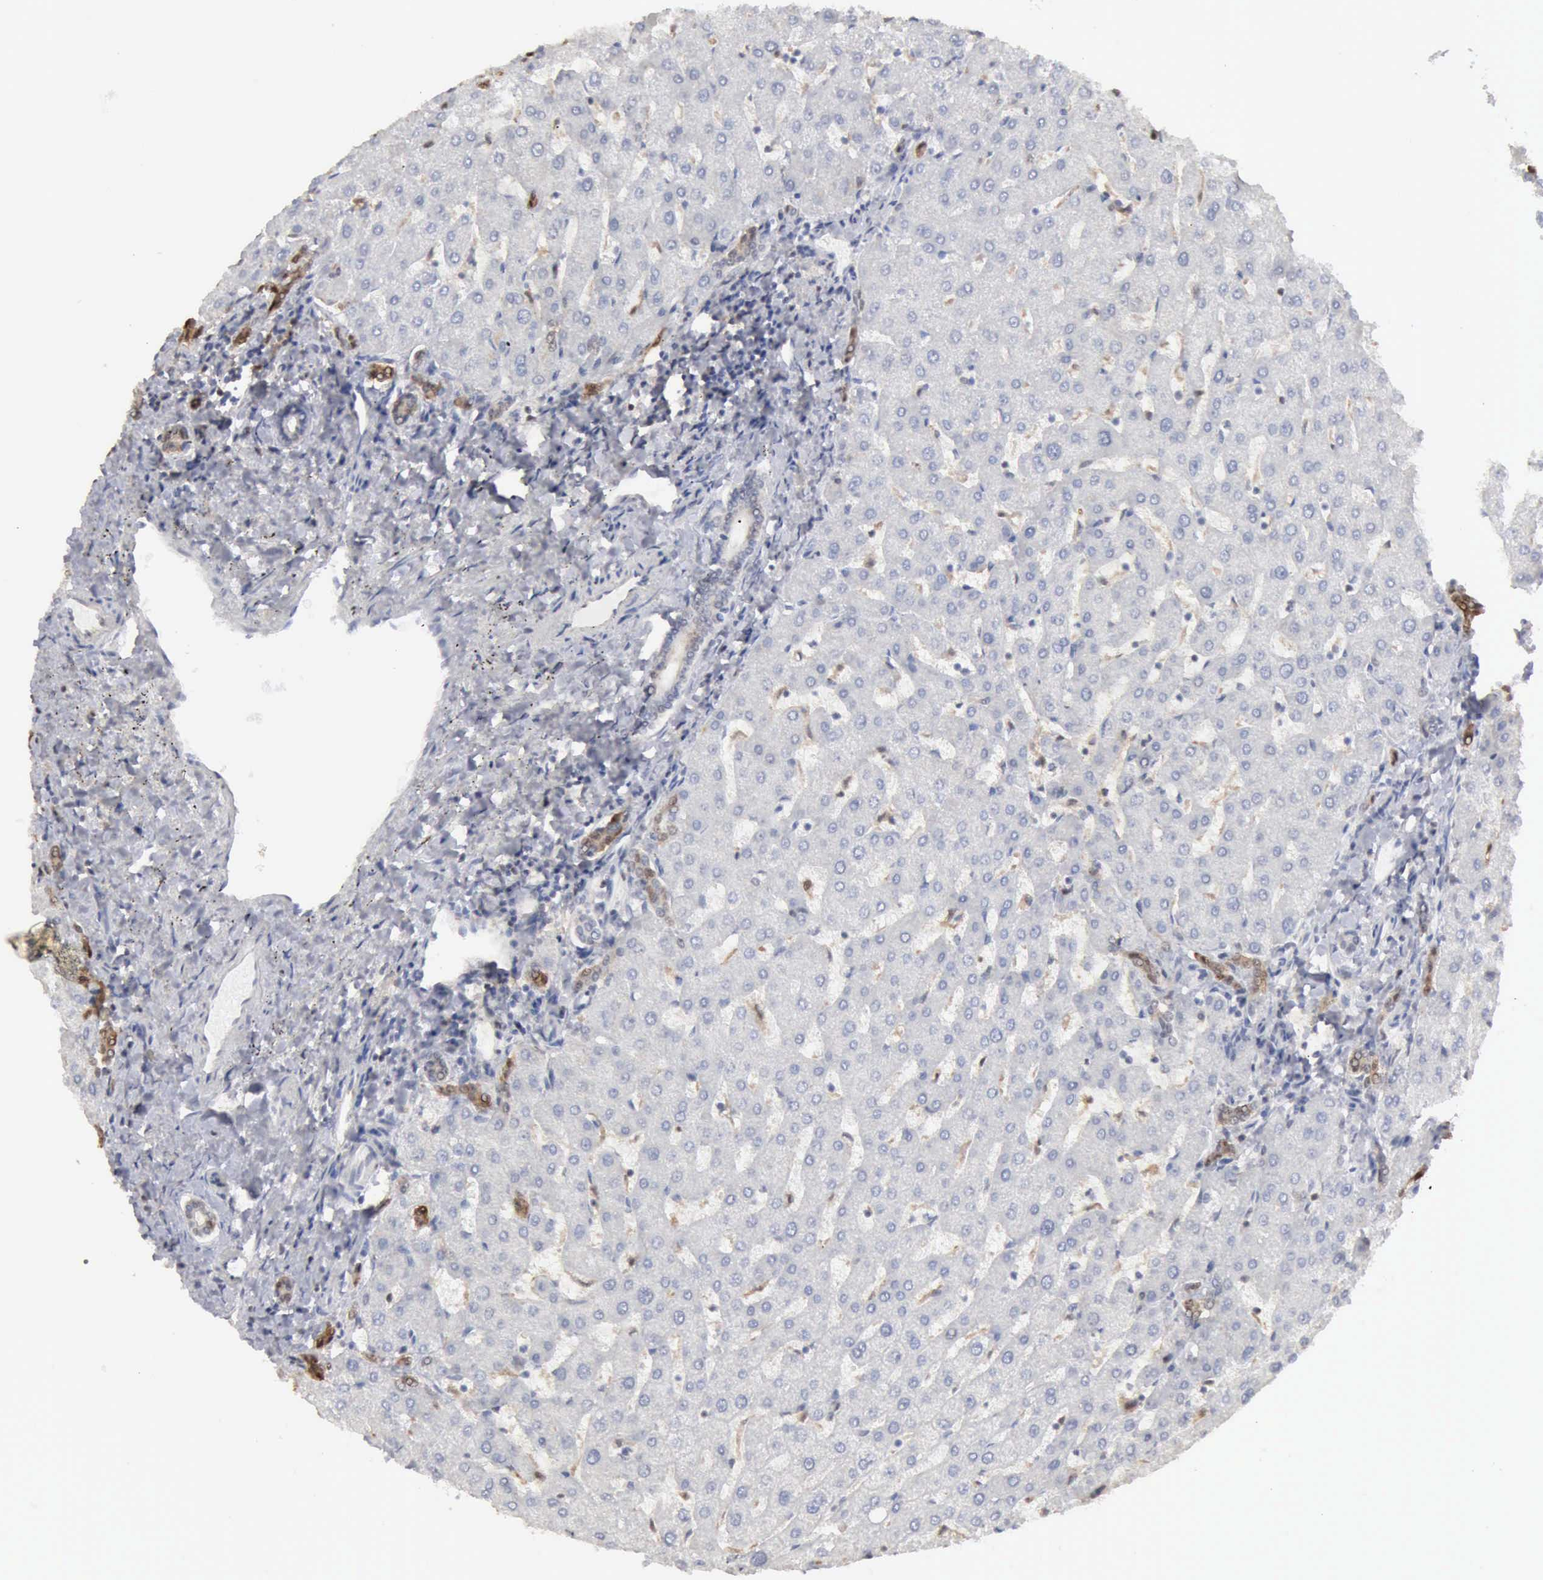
{"staining": {"intensity": "negative", "quantity": "none", "location": "none"}, "tissue": "liver", "cell_type": "Cholangiocytes", "image_type": "normal", "snomed": [{"axis": "morphology", "description": "Normal tissue, NOS"}, {"axis": "topography", "description": "Liver"}], "caption": "This is an immunohistochemistry image of benign human liver. There is no positivity in cholangiocytes.", "gene": "STAT1", "patient": {"sex": "male", "age": 67}}